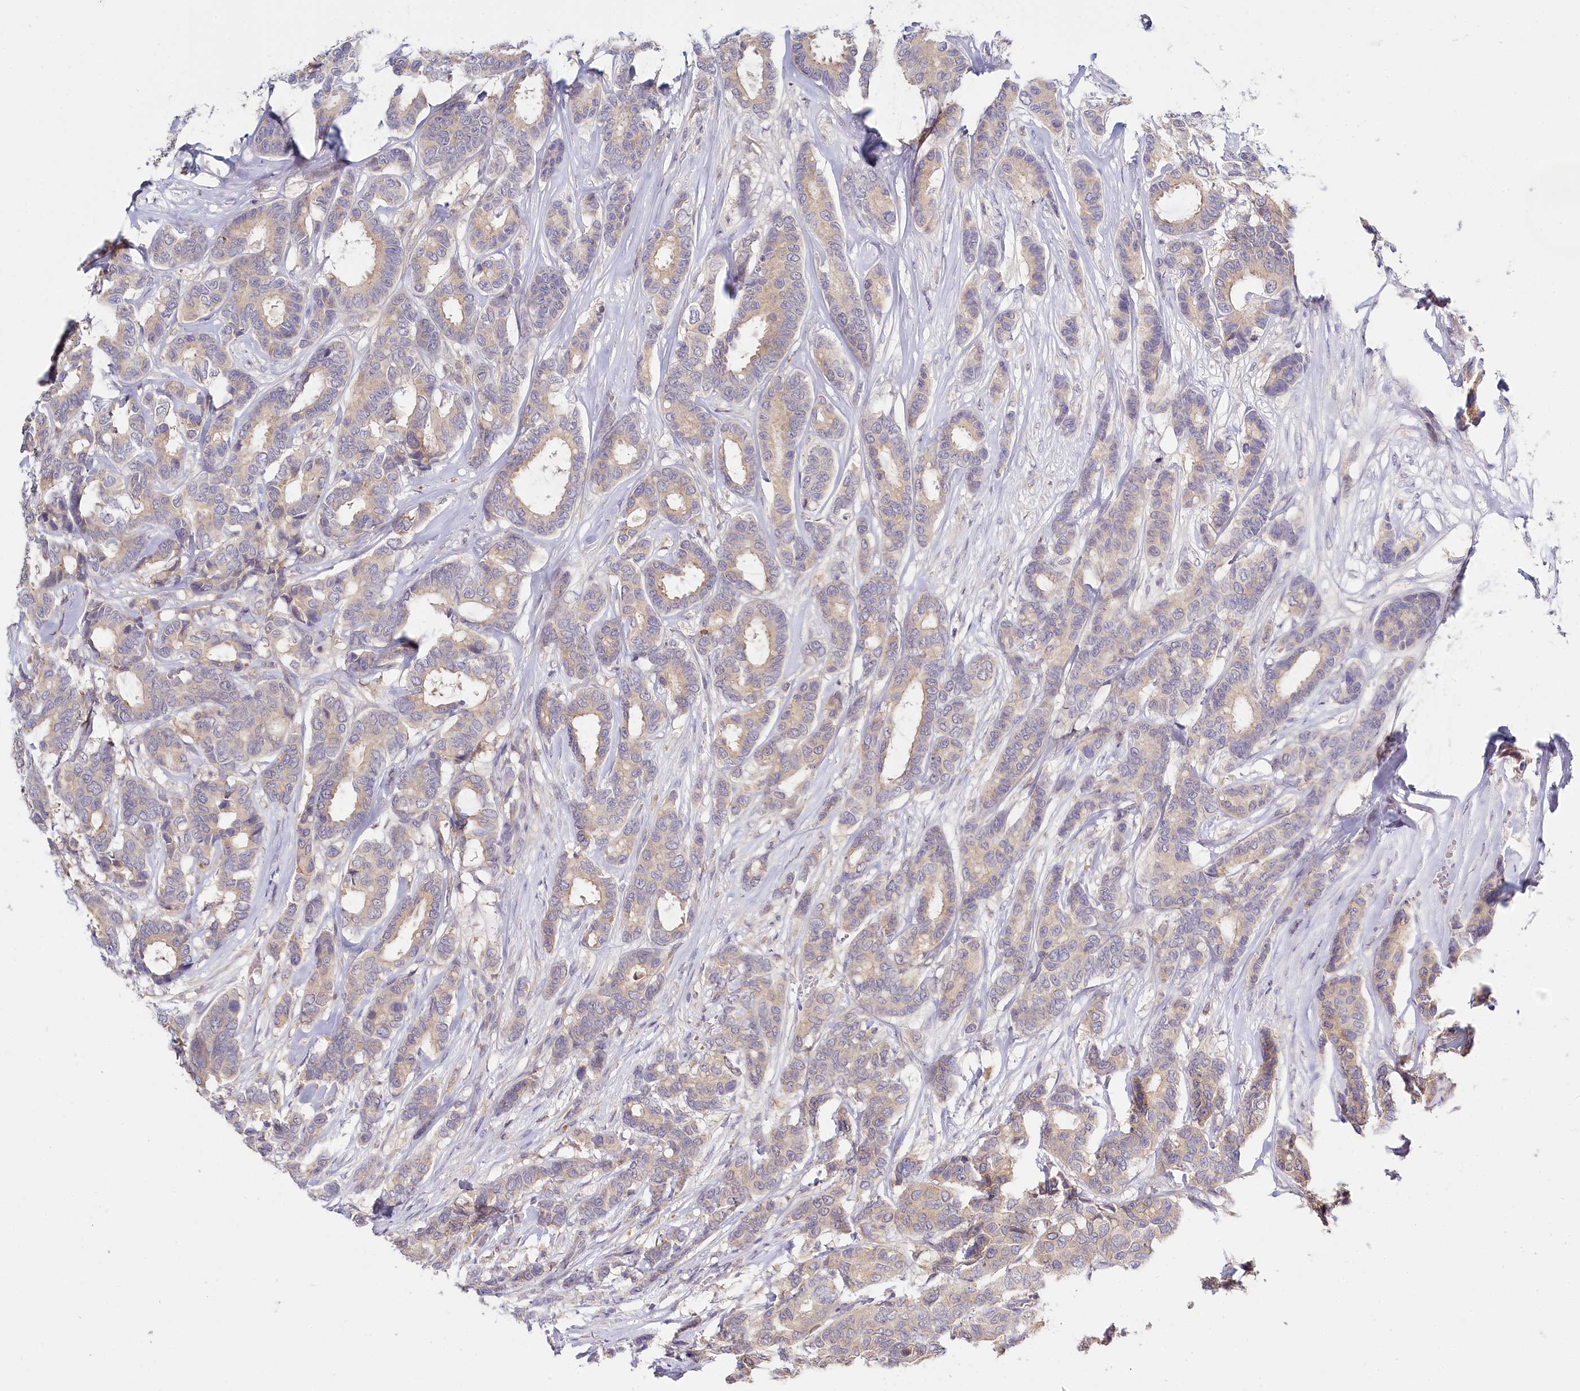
{"staining": {"intensity": "weak", "quantity": "<25%", "location": "cytoplasmic/membranous"}, "tissue": "breast cancer", "cell_type": "Tumor cells", "image_type": "cancer", "snomed": [{"axis": "morphology", "description": "Duct carcinoma"}, {"axis": "topography", "description": "Breast"}], "caption": "This image is of invasive ductal carcinoma (breast) stained with immunohistochemistry (IHC) to label a protein in brown with the nuclei are counter-stained blue. There is no positivity in tumor cells.", "gene": "DAPK1", "patient": {"sex": "female", "age": 87}}